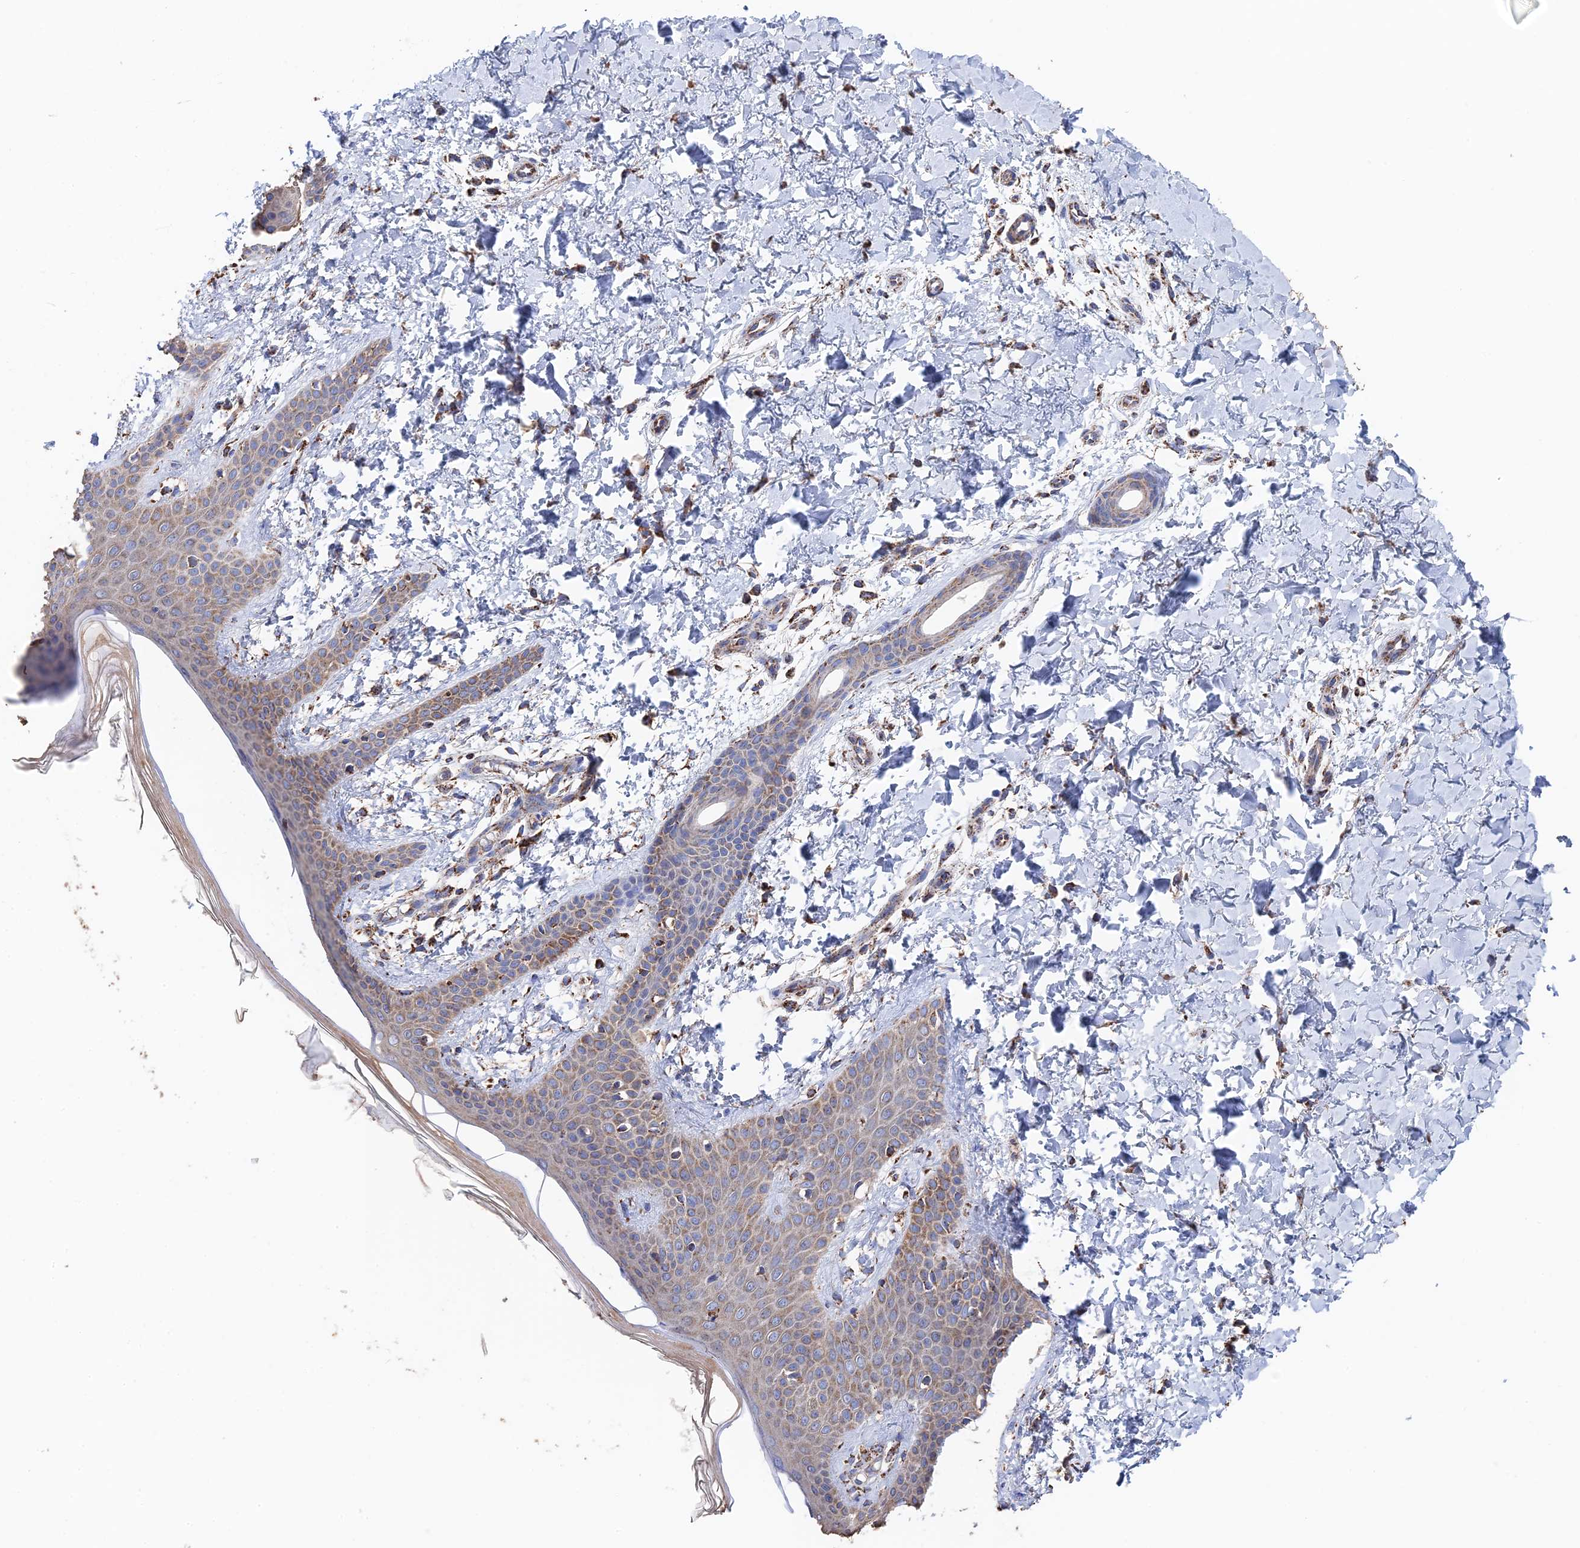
{"staining": {"intensity": "weak", "quantity": ">75%", "location": "cytoplasmic/membranous"}, "tissue": "skin", "cell_type": "Fibroblasts", "image_type": "normal", "snomed": [{"axis": "morphology", "description": "Normal tissue, NOS"}, {"axis": "topography", "description": "Skin"}], "caption": "Weak cytoplasmic/membranous positivity is seen in about >75% of fibroblasts in benign skin.", "gene": "HAUS8", "patient": {"sex": "male", "age": 36}}